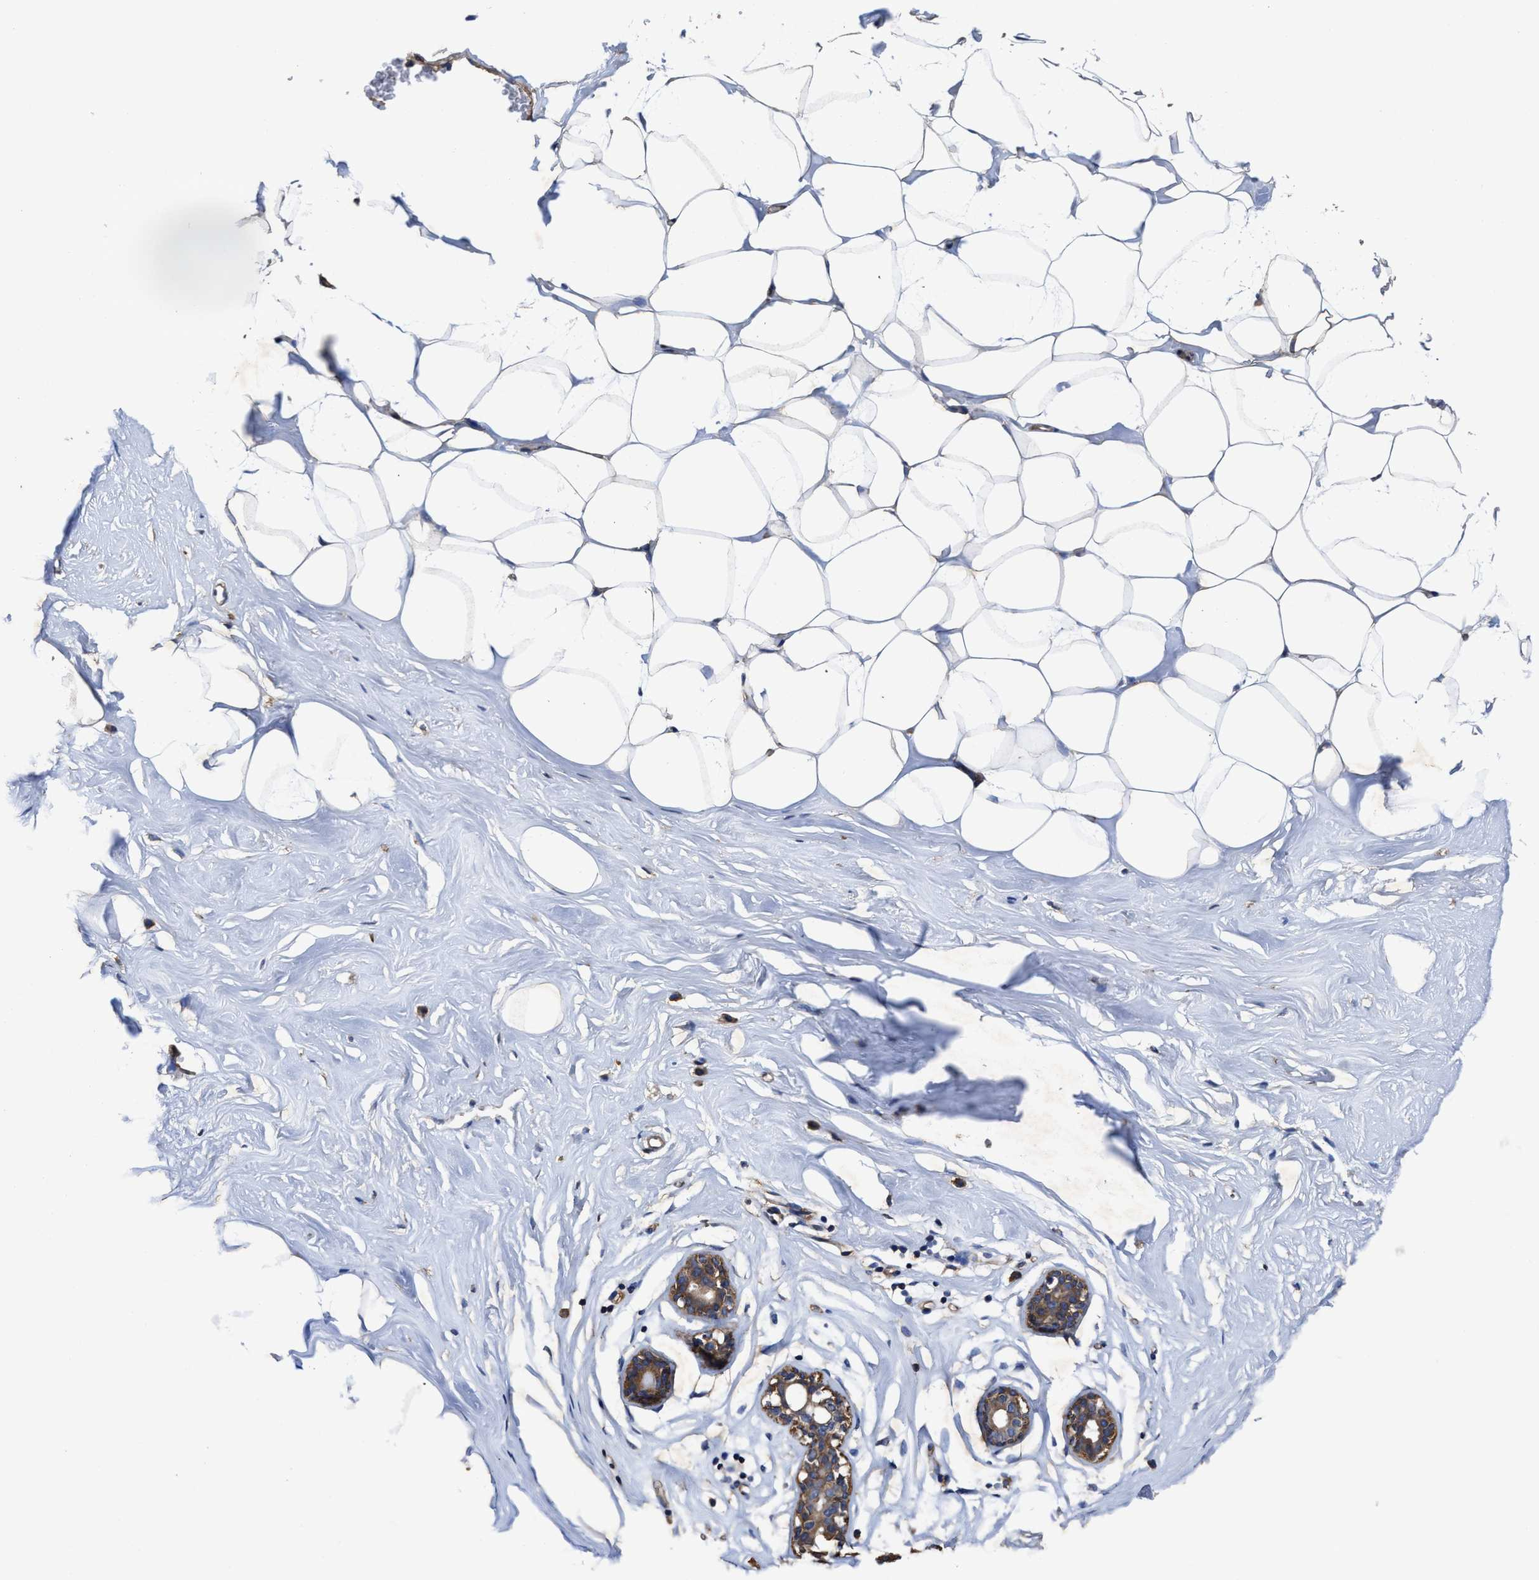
{"staining": {"intensity": "weak", "quantity": ">75%", "location": "cytoplasmic/membranous"}, "tissue": "adipose tissue", "cell_type": "Adipocytes", "image_type": "normal", "snomed": [{"axis": "morphology", "description": "Normal tissue, NOS"}, {"axis": "morphology", "description": "Fibrosis, NOS"}, {"axis": "topography", "description": "Breast"}, {"axis": "topography", "description": "Adipose tissue"}], "caption": "IHC staining of unremarkable adipose tissue, which displays low levels of weak cytoplasmic/membranous positivity in approximately >75% of adipocytes indicating weak cytoplasmic/membranous protein staining. The staining was performed using DAB (brown) for protein detection and nuclei were counterstained in hematoxylin (blue).", "gene": "SFXN4", "patient": {"sex": "female", "age": 39}}